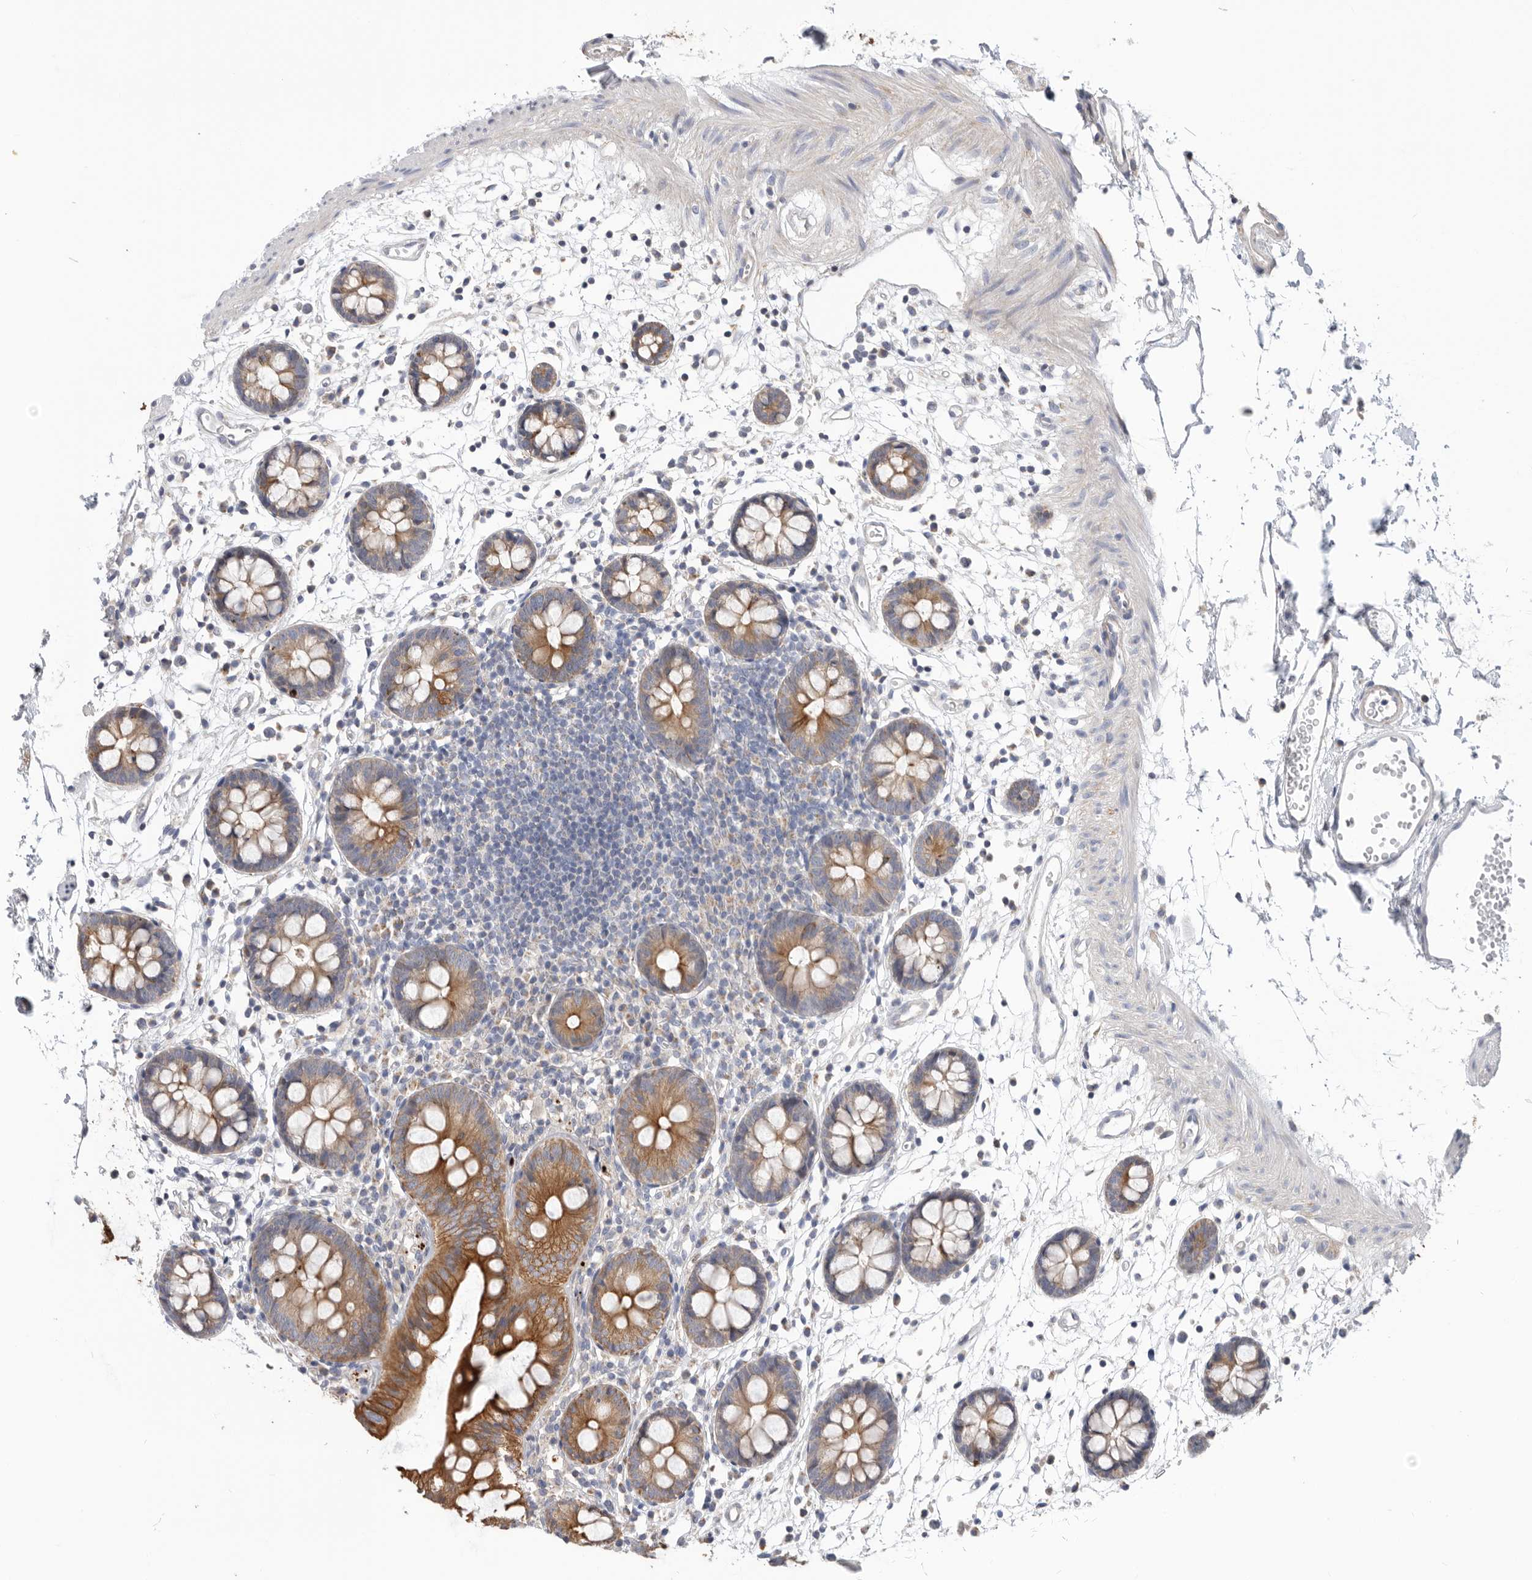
{"staining": {"intensity": "negative", "quantity": "none", "location": "none"}, "tissue": "colon", "cell_type": "Endothelial cells", "image_type": "normal", "snomed": [{"axis": "morphology", "description": "Normal tissue, NOS"}, {"axis": "topography", "description": "Colon"}], "caption": "Colon stained for a protein using immunohistochemistry displays no expression endothelial cells.", "gene": "MTFR1L", "patient": {"sex": "male", "age": 56}}